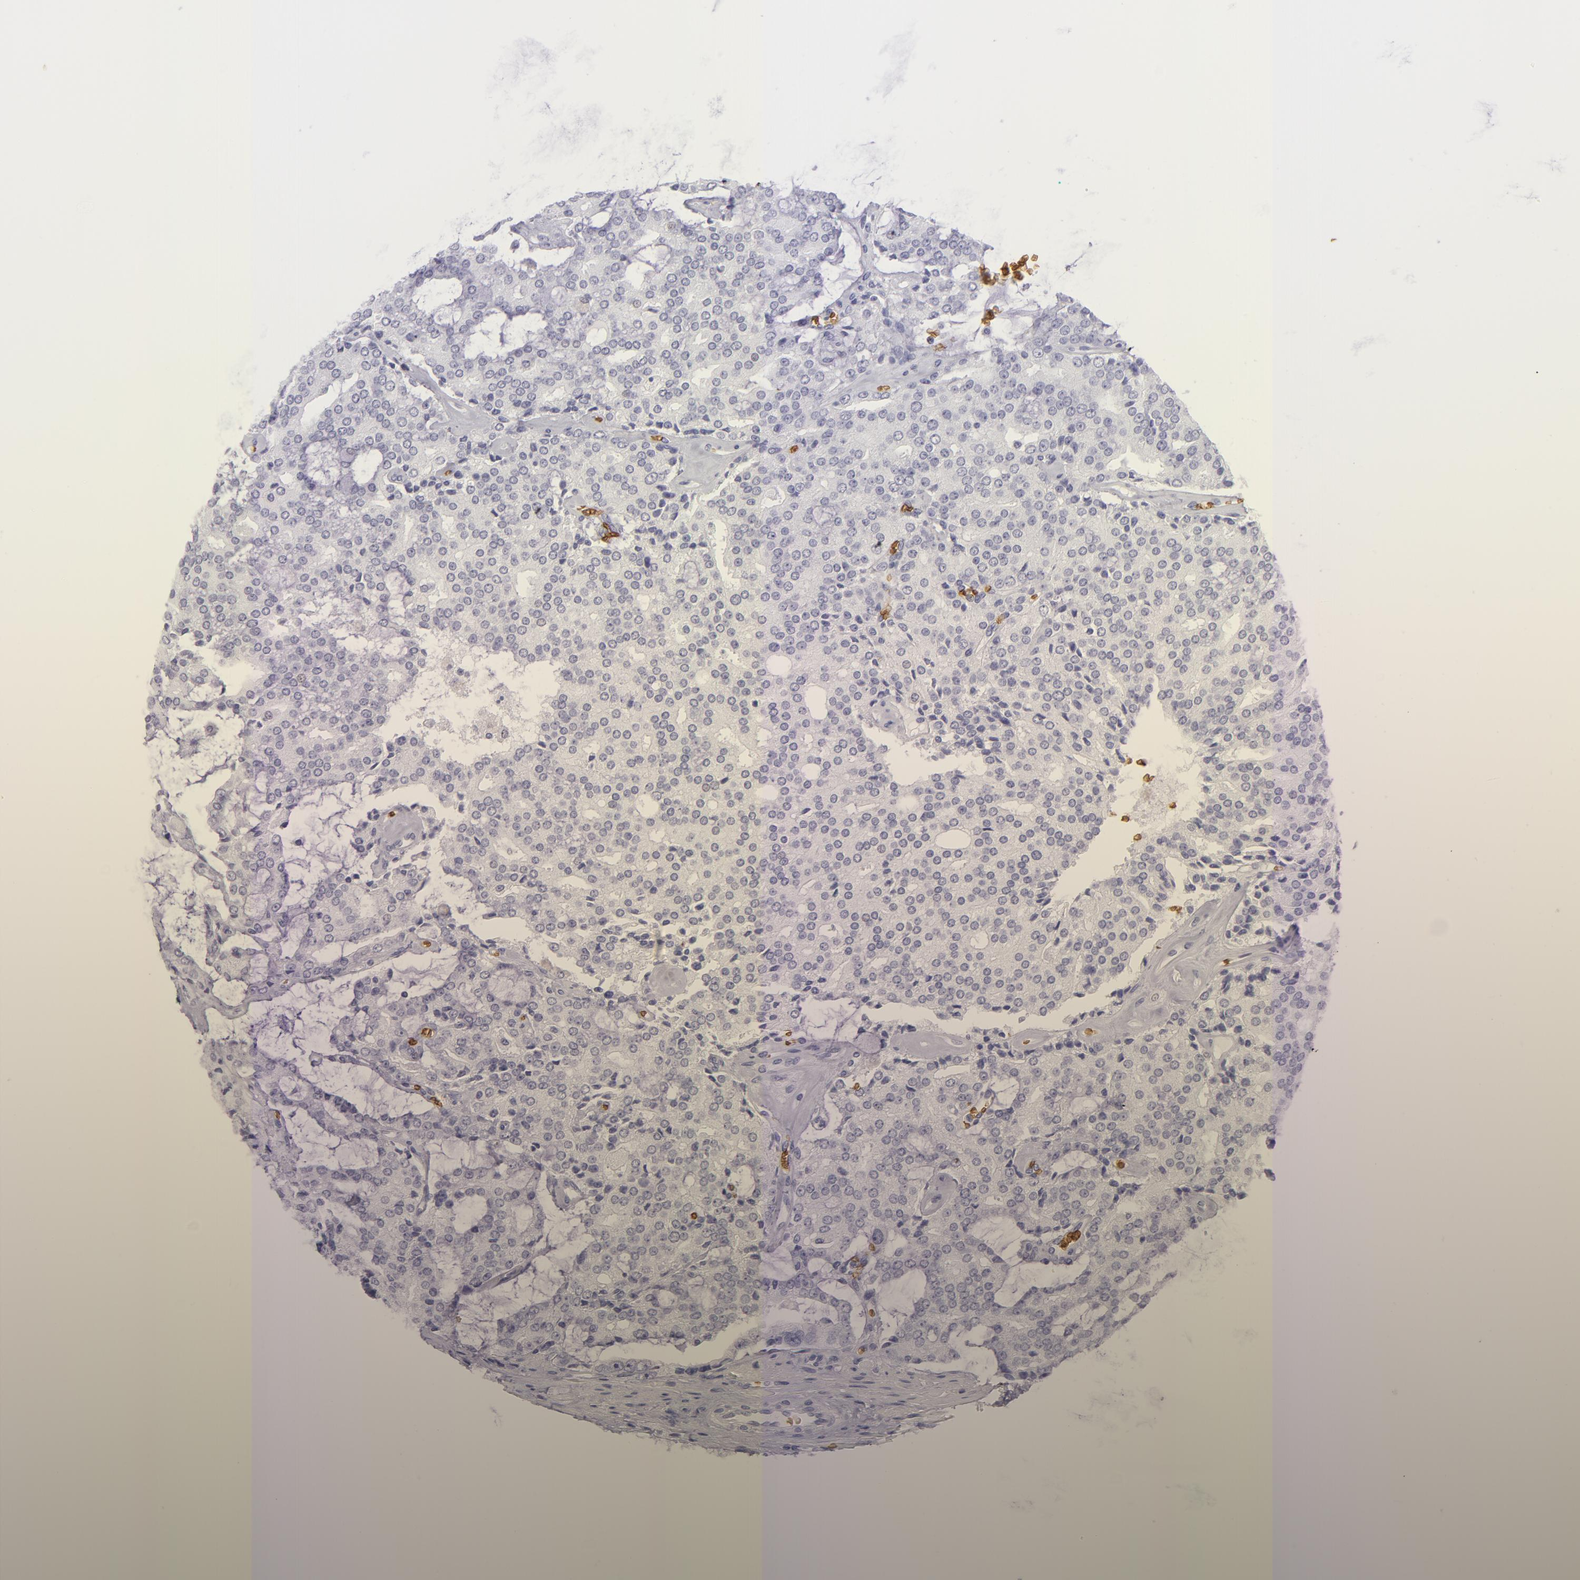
{"staining": {"intensity": "negative", "quantity": "none", "location": "none"}, "tissue": "prostate cancer", "cell_type": "Tumor cells", "image_type": "cancer", "snomed": [{"axis": "morphology", "description": "Adenocarcinoma, High grade"}, {"axis": "topography", "description": "Prostate"}], "caption": "A high-resolution micrograph shows IHC staining of prostate cancer (adenocarcinoma (high-grade)), which shows no significant expression in tumor cells. The staining is performed using DAB (3,3'-diaminobenzidine) brown chromogen with nuclei counter-stained in using hematoxylin.", "gene": "GYPA", "patient": {"sex": "male", "age": 67}}